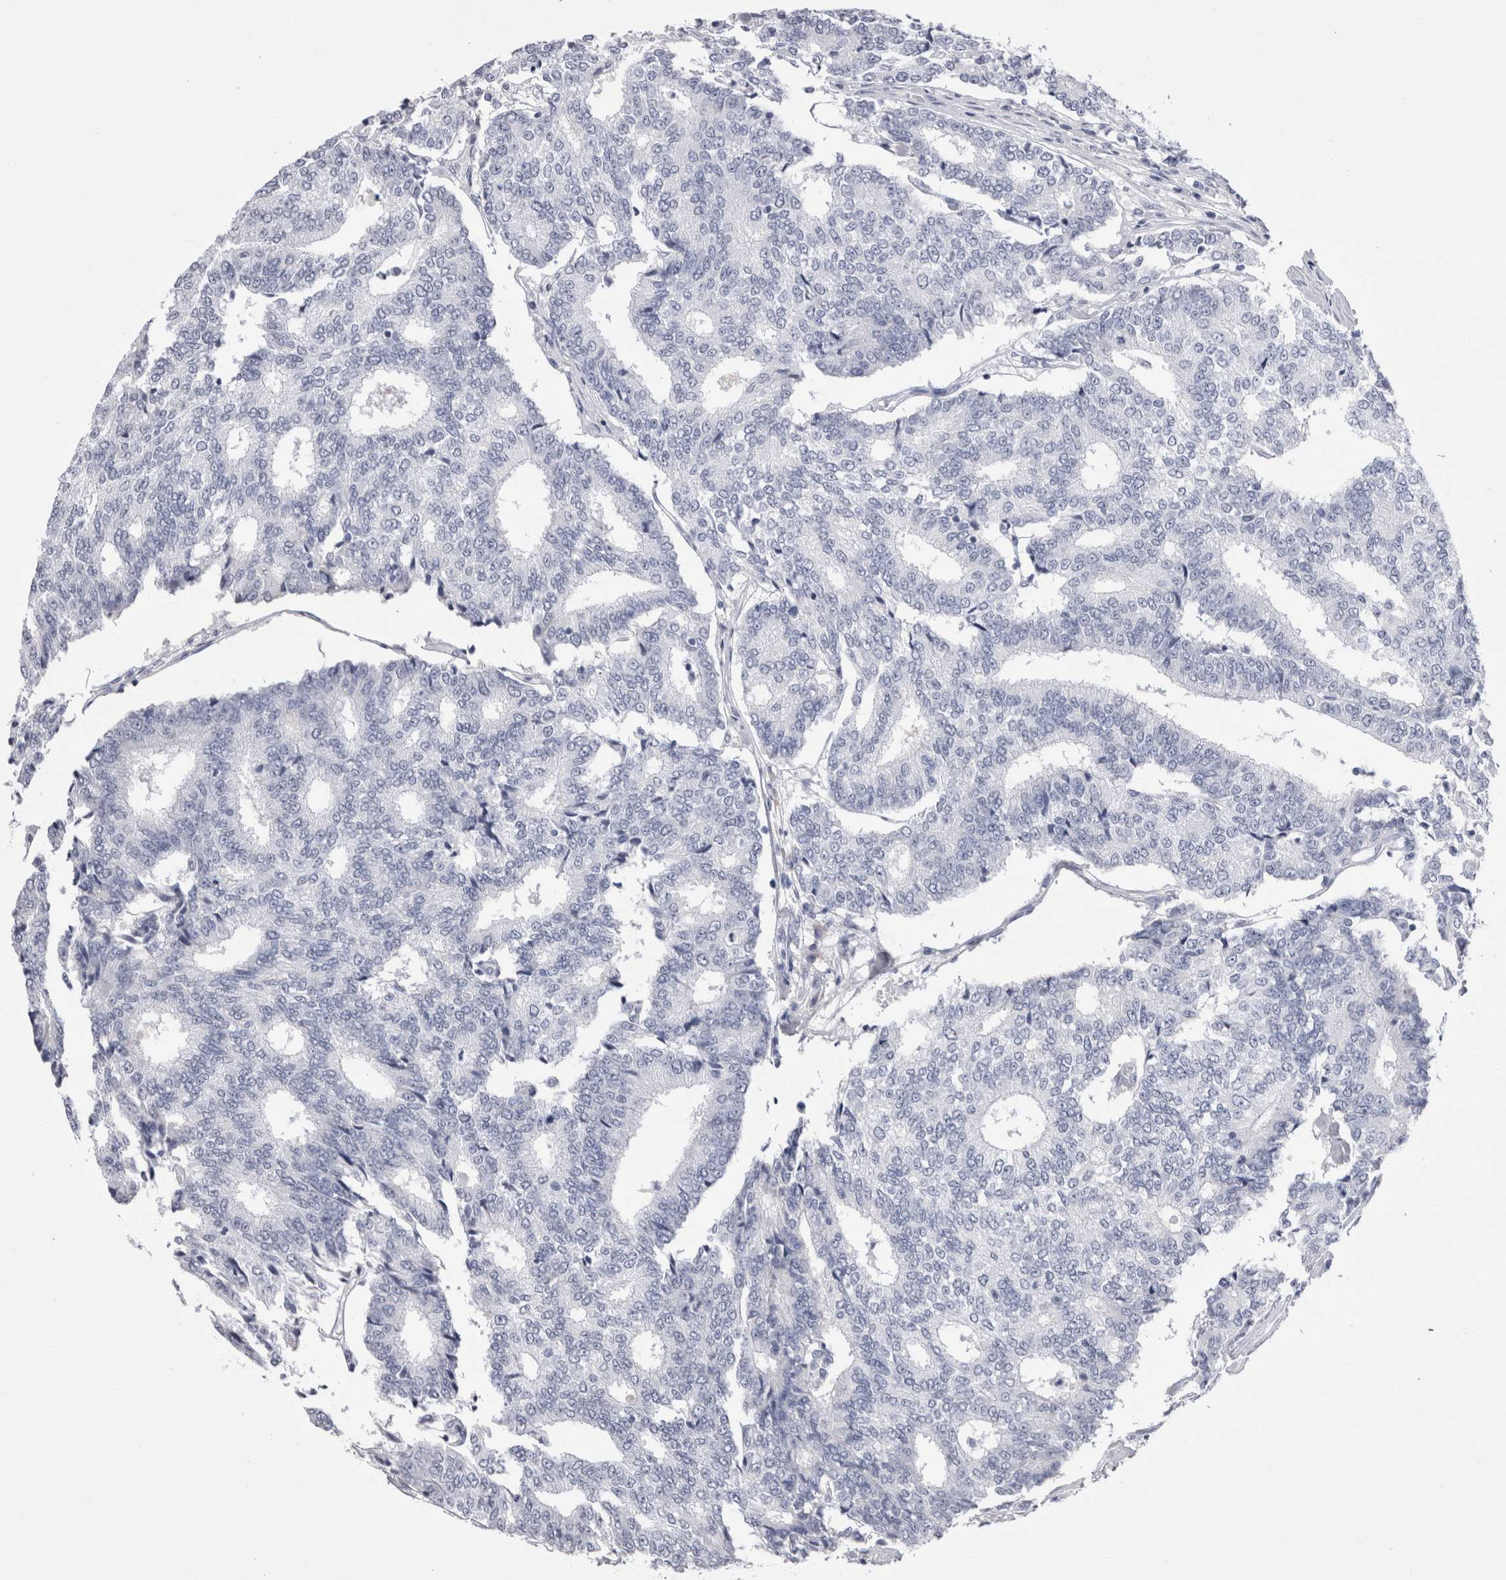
{"staining": {"intensity": "negative", "quantity": "none", "location": "none"}, "tissue": "prostate cancer", "cell_type": "Tumor cells", "image_type": "cancer", "snomed": [{"axis": "morphology", "description": "Normal tissue, NOS"}, {"axis": "morphology", "description": "Adenocarcinoma, High grade"}, {"axis": "topography", "description": "Prostate"}, {"axis": "topography", "description": "Seminal veicle"}], "caption": "IHC micrograph of neoplastic tissue: human prostate high-grade adenocarcinoma stained with DAB displays no significant protein staining in tumor cells. Brightfield microscopy of immunohistochemistry stained with DAB (brown) and hematoxylin (blue), captured at high magnification.", "gene": "CDHR5", "patient": {"sex": "male", "age": 55}}